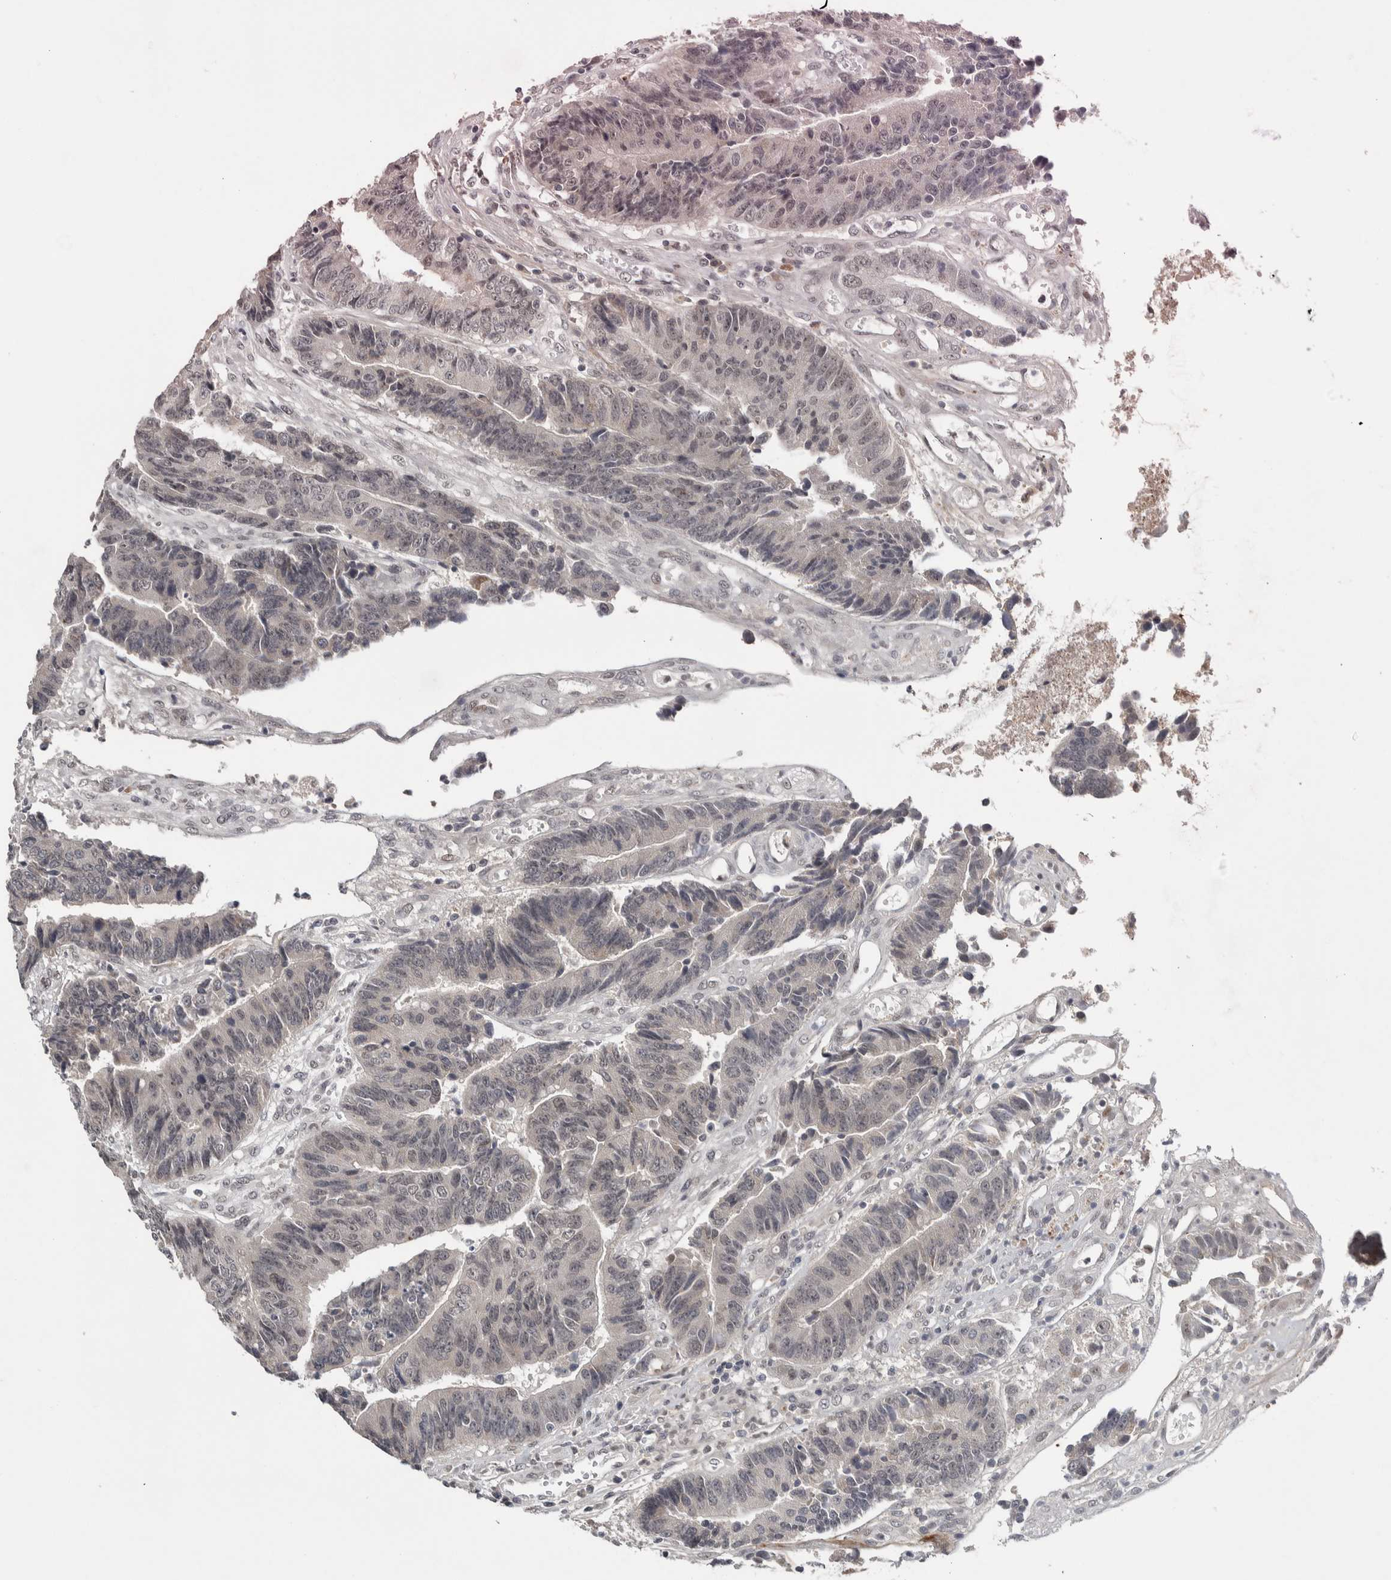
{"staining": {"intensity": "weak", "quantity": "25%-75%", "location": "cytoplasmic/membranous,nuclear"}, "tissue": "colorectal cancer", "cell_type": "Tumor cells", "image_type": "cancer", "snomed": [{"axis": "morphology", "description": "Adenocarcinoma, NOS"}, {"axis": "topography", "description": "Colon"}], "caption": "Colorectal cancer stained with DAB (3,3'-diaminobenzidine) immunohistochemistry (IHC) shows low levels of weak cytoplasmic/membranous and nuclear positivity in approximately 25%-75% of tumor cells.", "gene": "ASPN", "patient": {"sex": "female", "age": 84}}